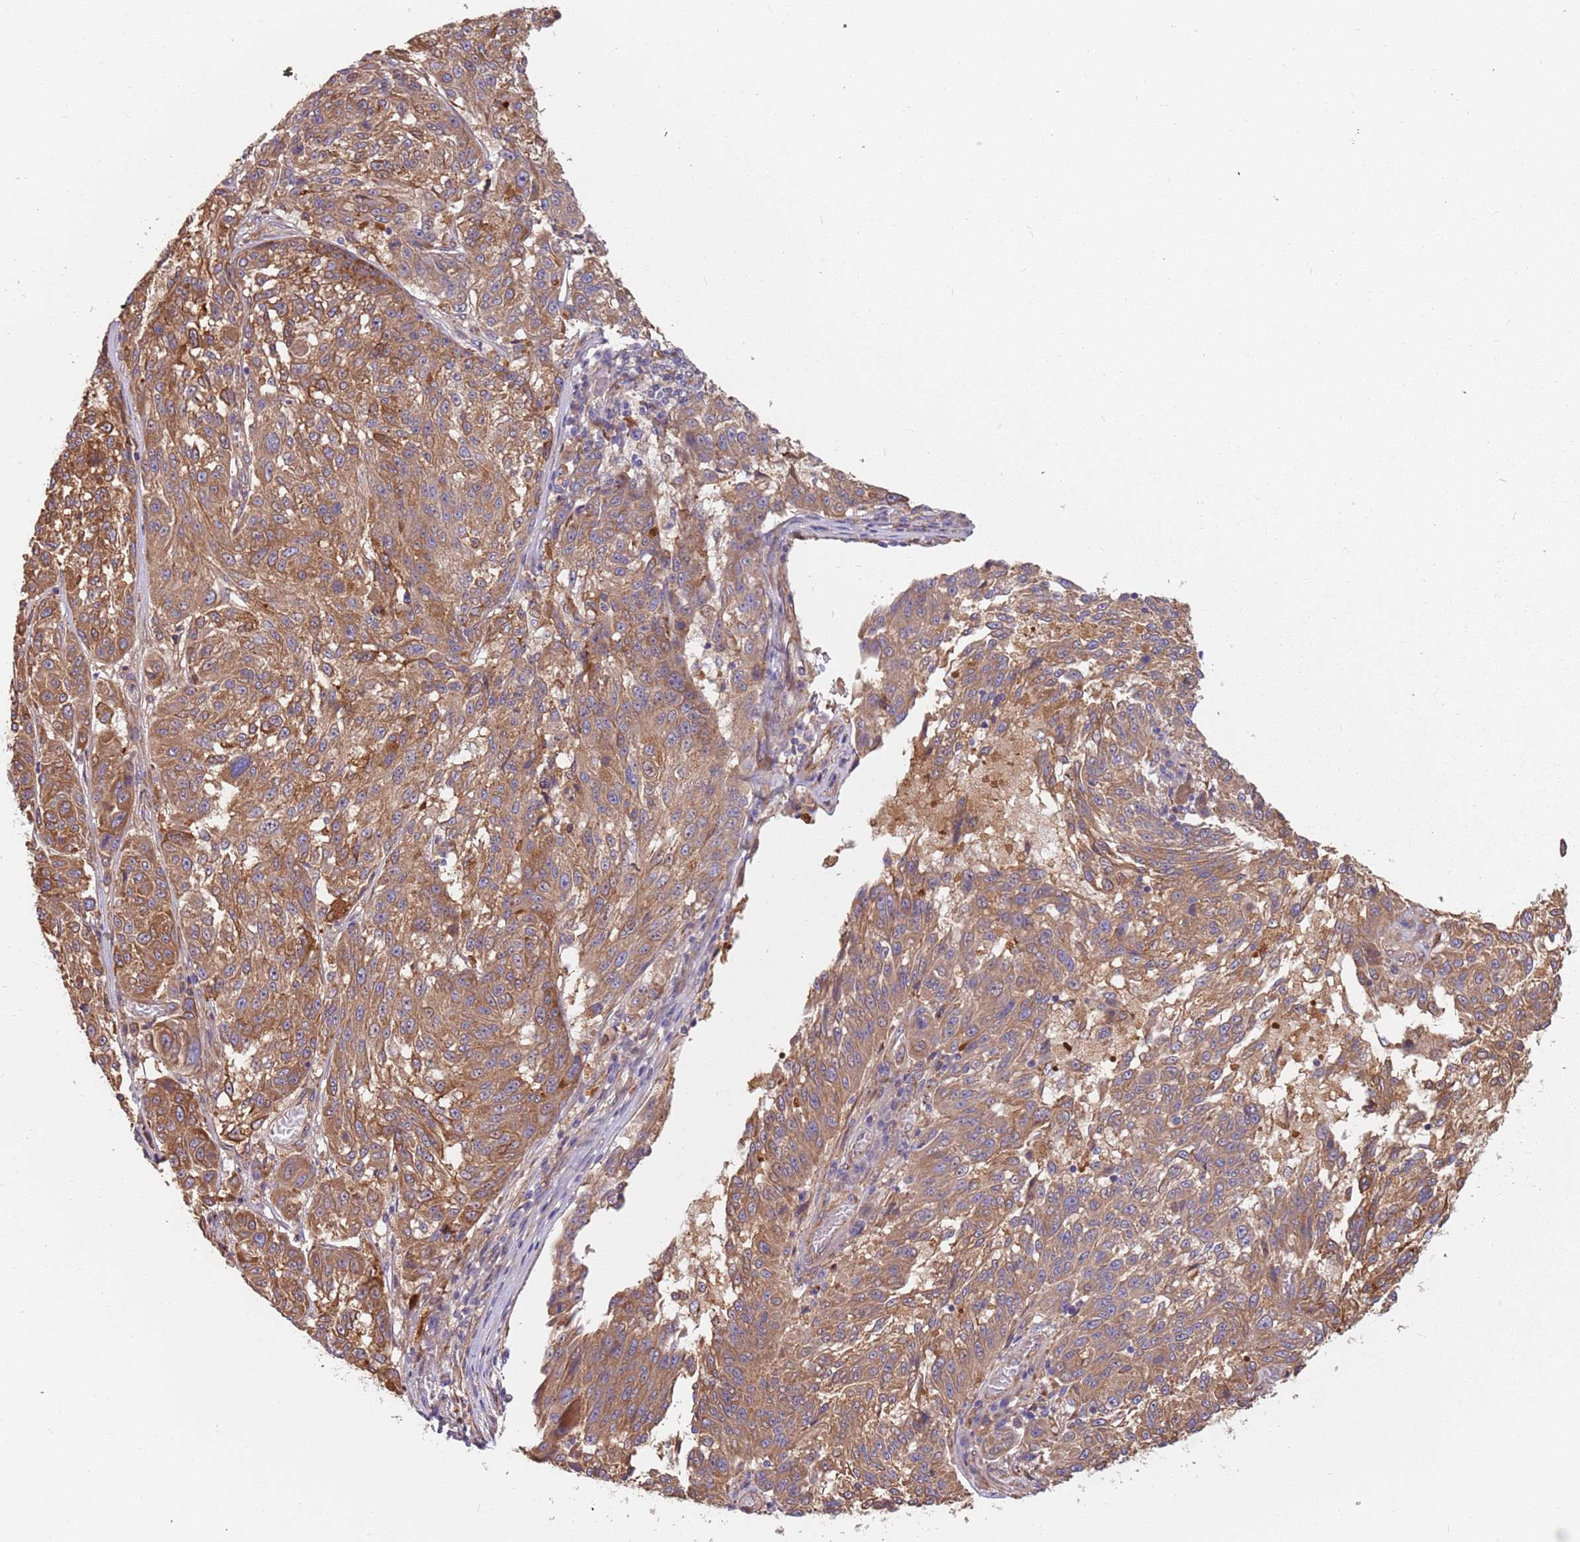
{"staining": {"intensity": "moderate", "quantity": ">75%", "location": "cytoplasmic/membranous"}, "tissue": "melanoma", "cell_type": "Tumor cells", "image_type": "cancer", "snomed": [{"axis": "morphology", "description": "Malignant melanoma, NOS"}, {"axis": "topography", "description": "Skin"}], "caption": "About >75% of tumor cells in melanoma exhibit moderate cytoplasmic/membranous protein staining as visualized by brown immunohistochemical staining.", "gene": "SPDL1", "patient": {"sex": "male", "age": 53}}